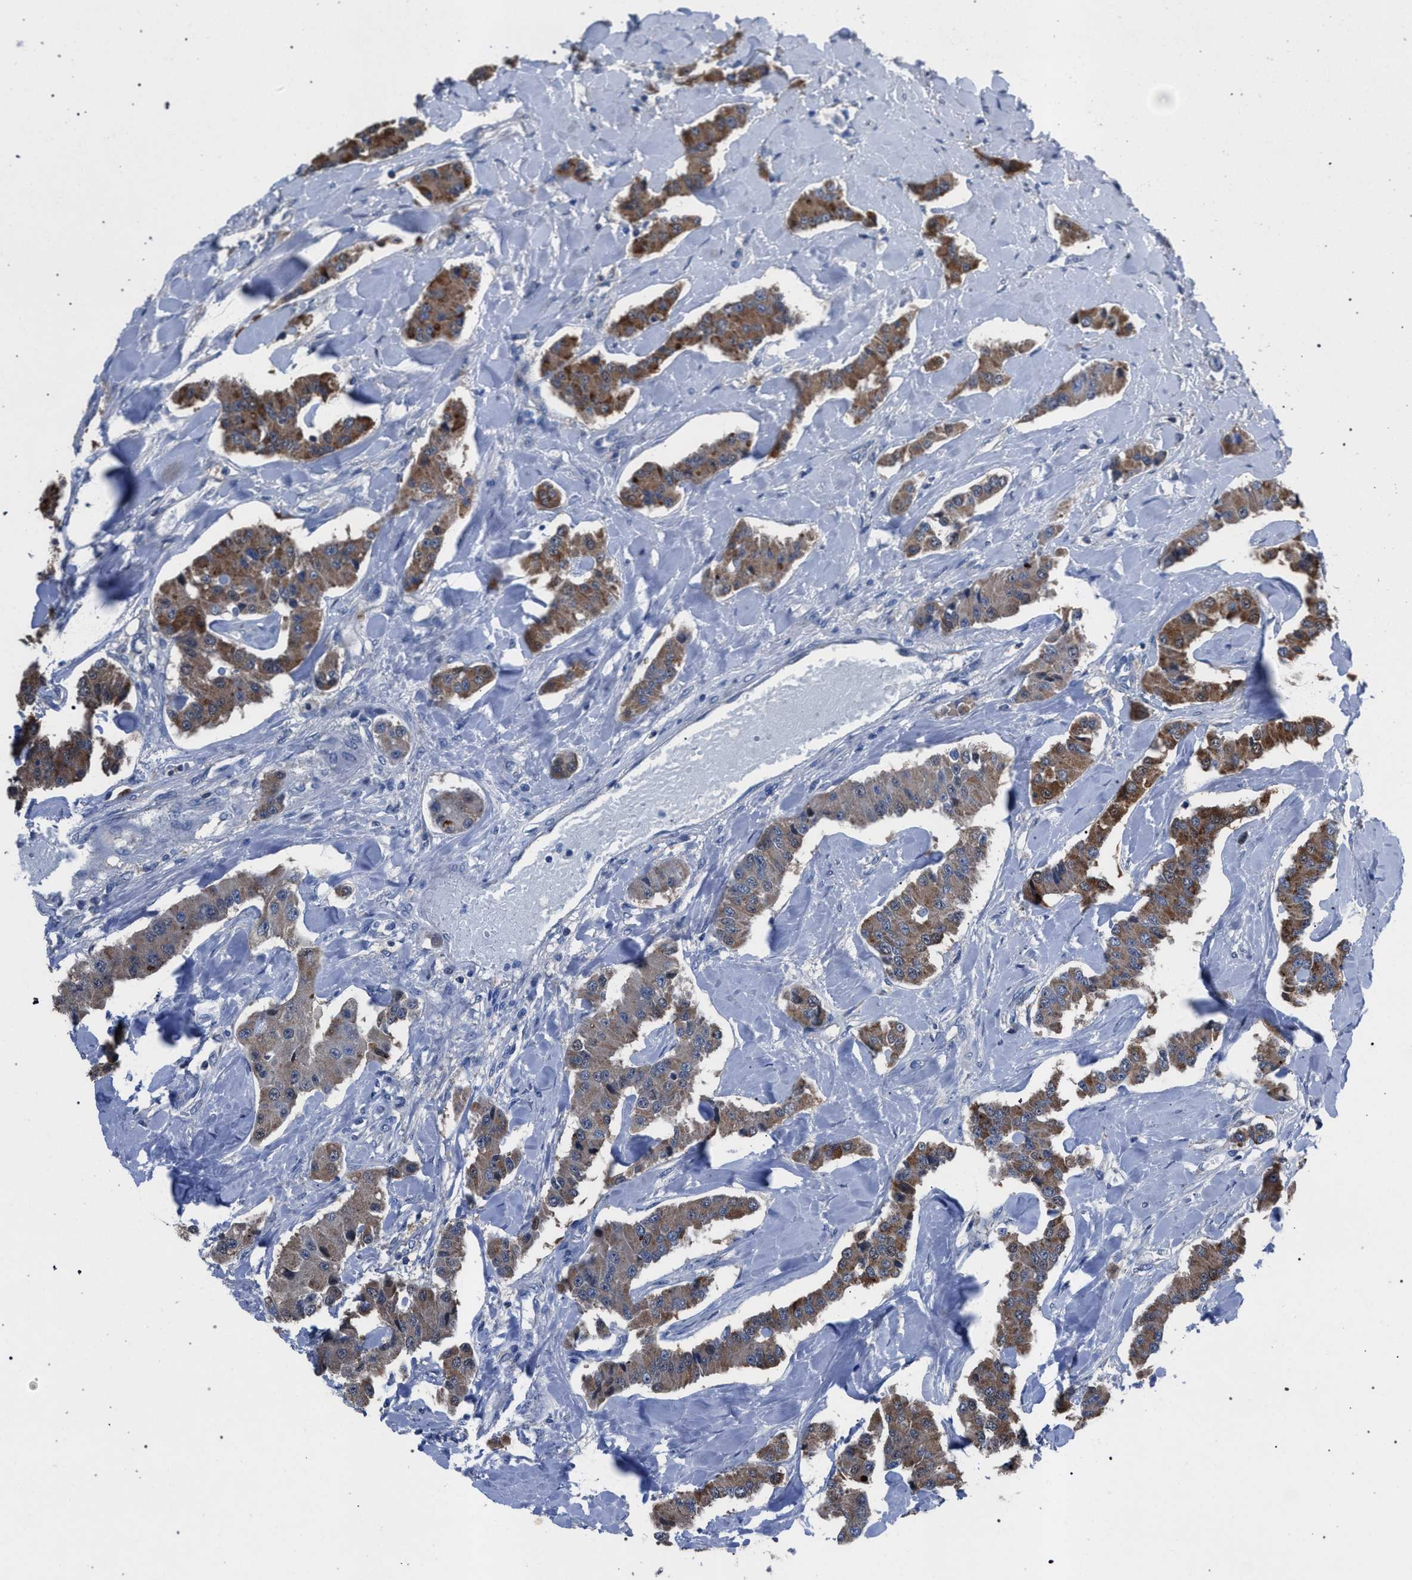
{"staining": {"intensity": "moderate", "quantity": ">75%", "location": "cytoplasmic/membranous"}, "tissue": "carcinoid", "cell_type": "Tumor cells", "image_type": "cancer", "snomed": [{"axis": "morphology", "description": "Carcinoid, malignant, NOS"}, {"axis": "topography", "description": "Pancreas"}], "caption": "A medium amount of moderate cytoplasmic/membranous staining is identified in about >75% of tumor cells in malignant carcinoid tissue.", "gene": "CRYZ", "patient": {"sex": "male", "age": 41}}